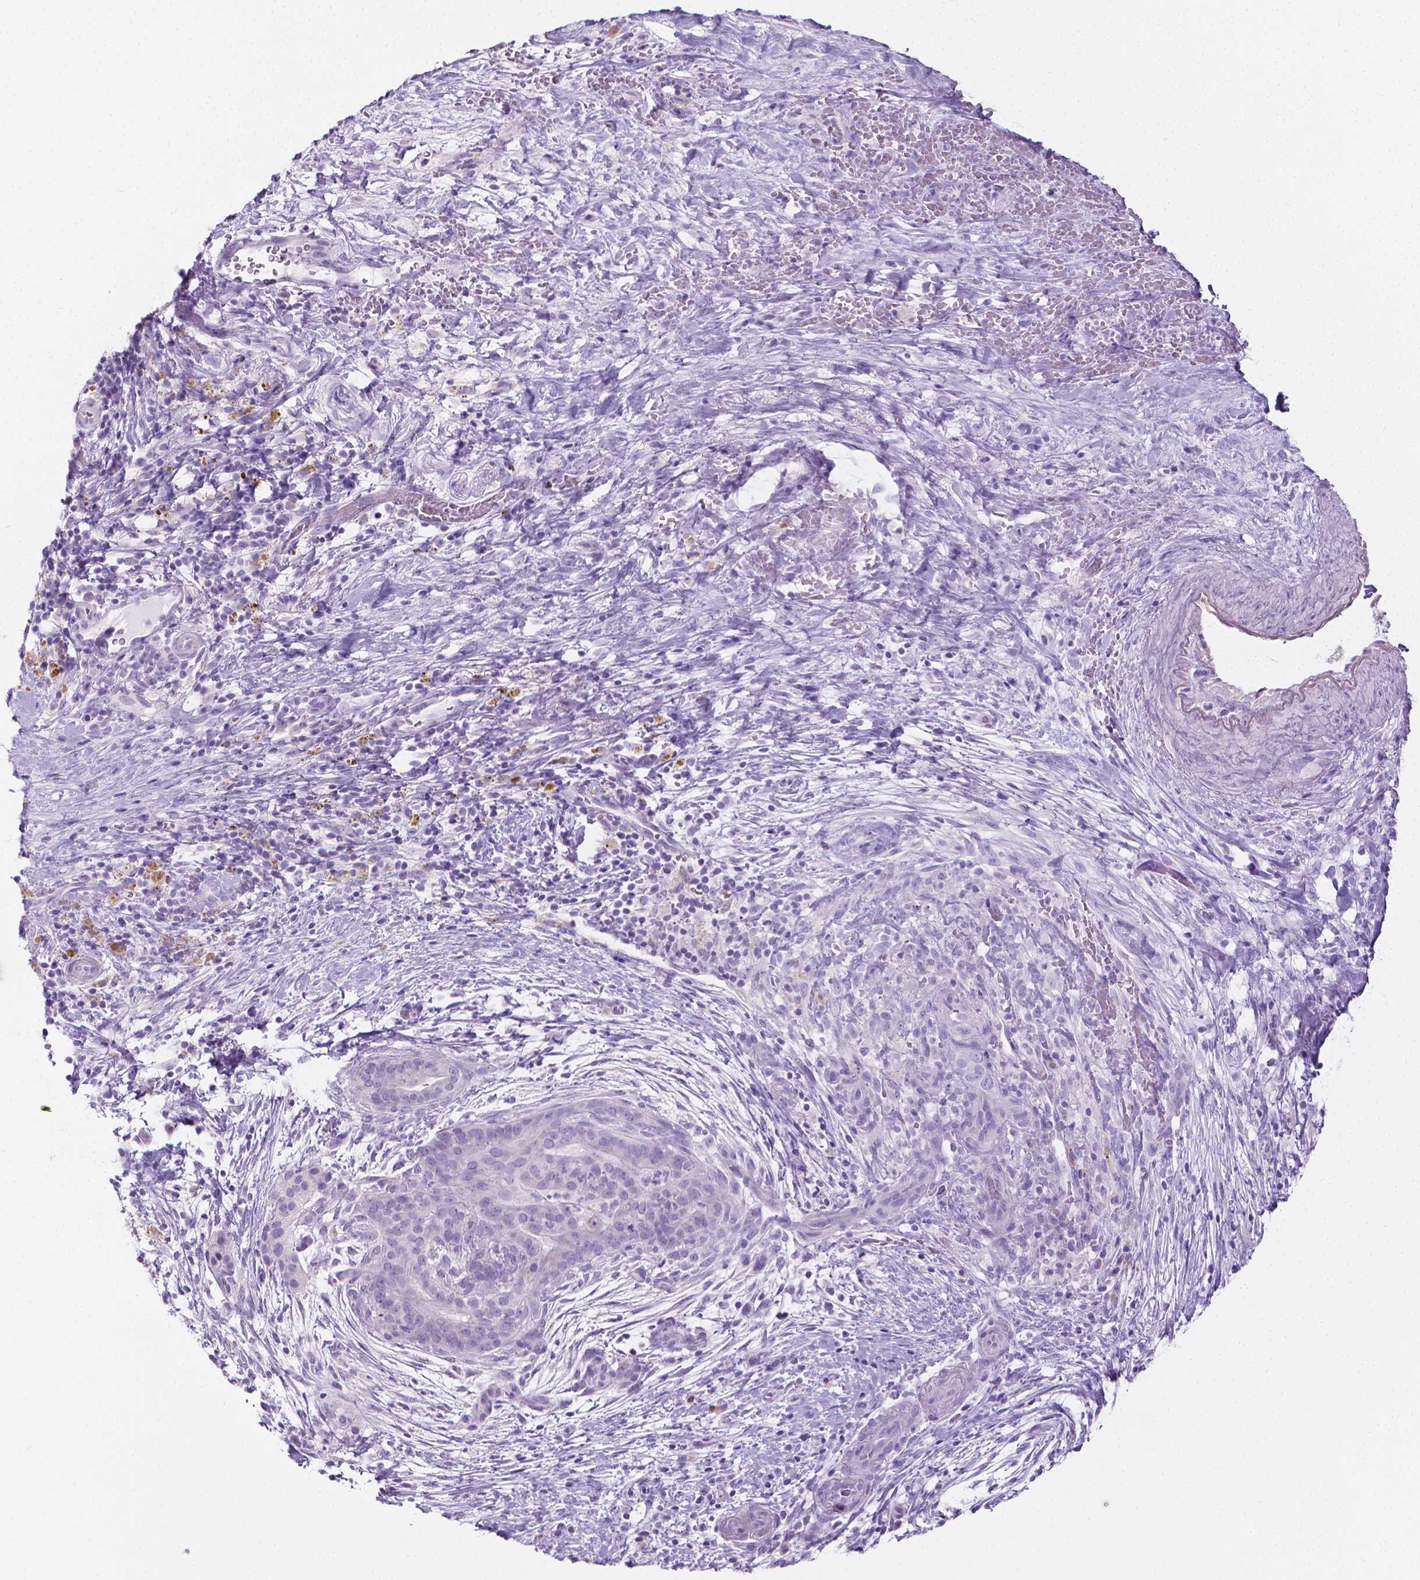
{"staining": {"intensity": "negative", "quantity": "none", "location": "none"}, "tissue": "pancreatic cancer", "cell_type": "Tumor cells", "image_type": "cancer", "snomed": [{"axis": "morphology", "description": "Adenocarcinoma, NOS"}, {"axis": "topography", "description": "Pancreas"}], "caption": "Immunohistochemistry histopathology image of neoplastic tissue: human pancreatic adenocarcinoma stained with DAB exhibits no significant protein expression in tumor cells.", "gene": "SPAG6", "patient": {"sex": "male", "age": 44}}